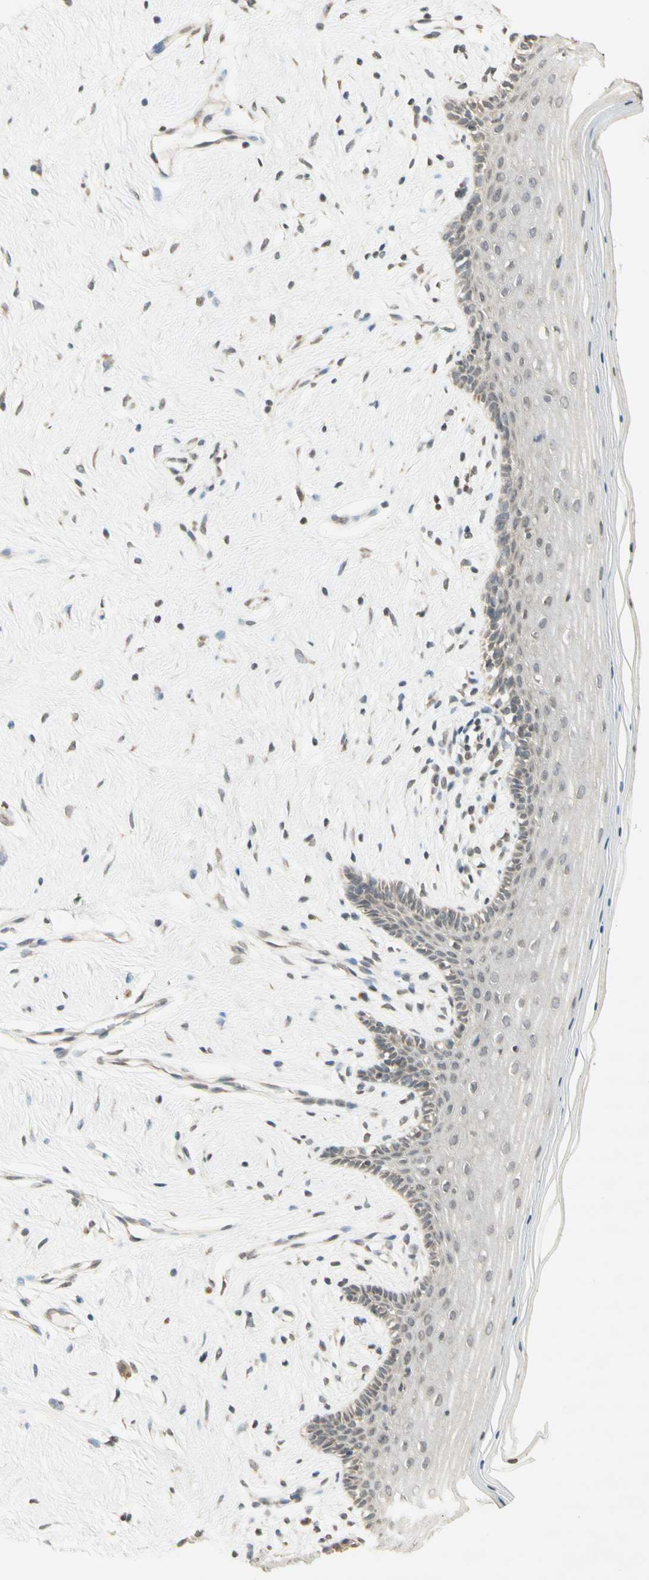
{"staining": {"intensity": "weak", "quantity": "25%-75%", "location": "cytoplasmic/membranous"}, "tissue": "vagina", "cell_type": "Squamous epithelial cells", "image_type": "normal", "snomed": [{"axis": "morphology", "description": "Normal tissue, NOS"}, {"axis": "topography", "description": "Vagina"}], "caption": "A low amount of weak cytoplasmic/membranous expression is present in approximately 25%-75% of squamous epithelial cells in unremarkable vagina. The protein of interest is shown in brown color, while the nuclei are stained blue.", "gene": "CCNI", "patient": {"sex": "female", "age": 44}}